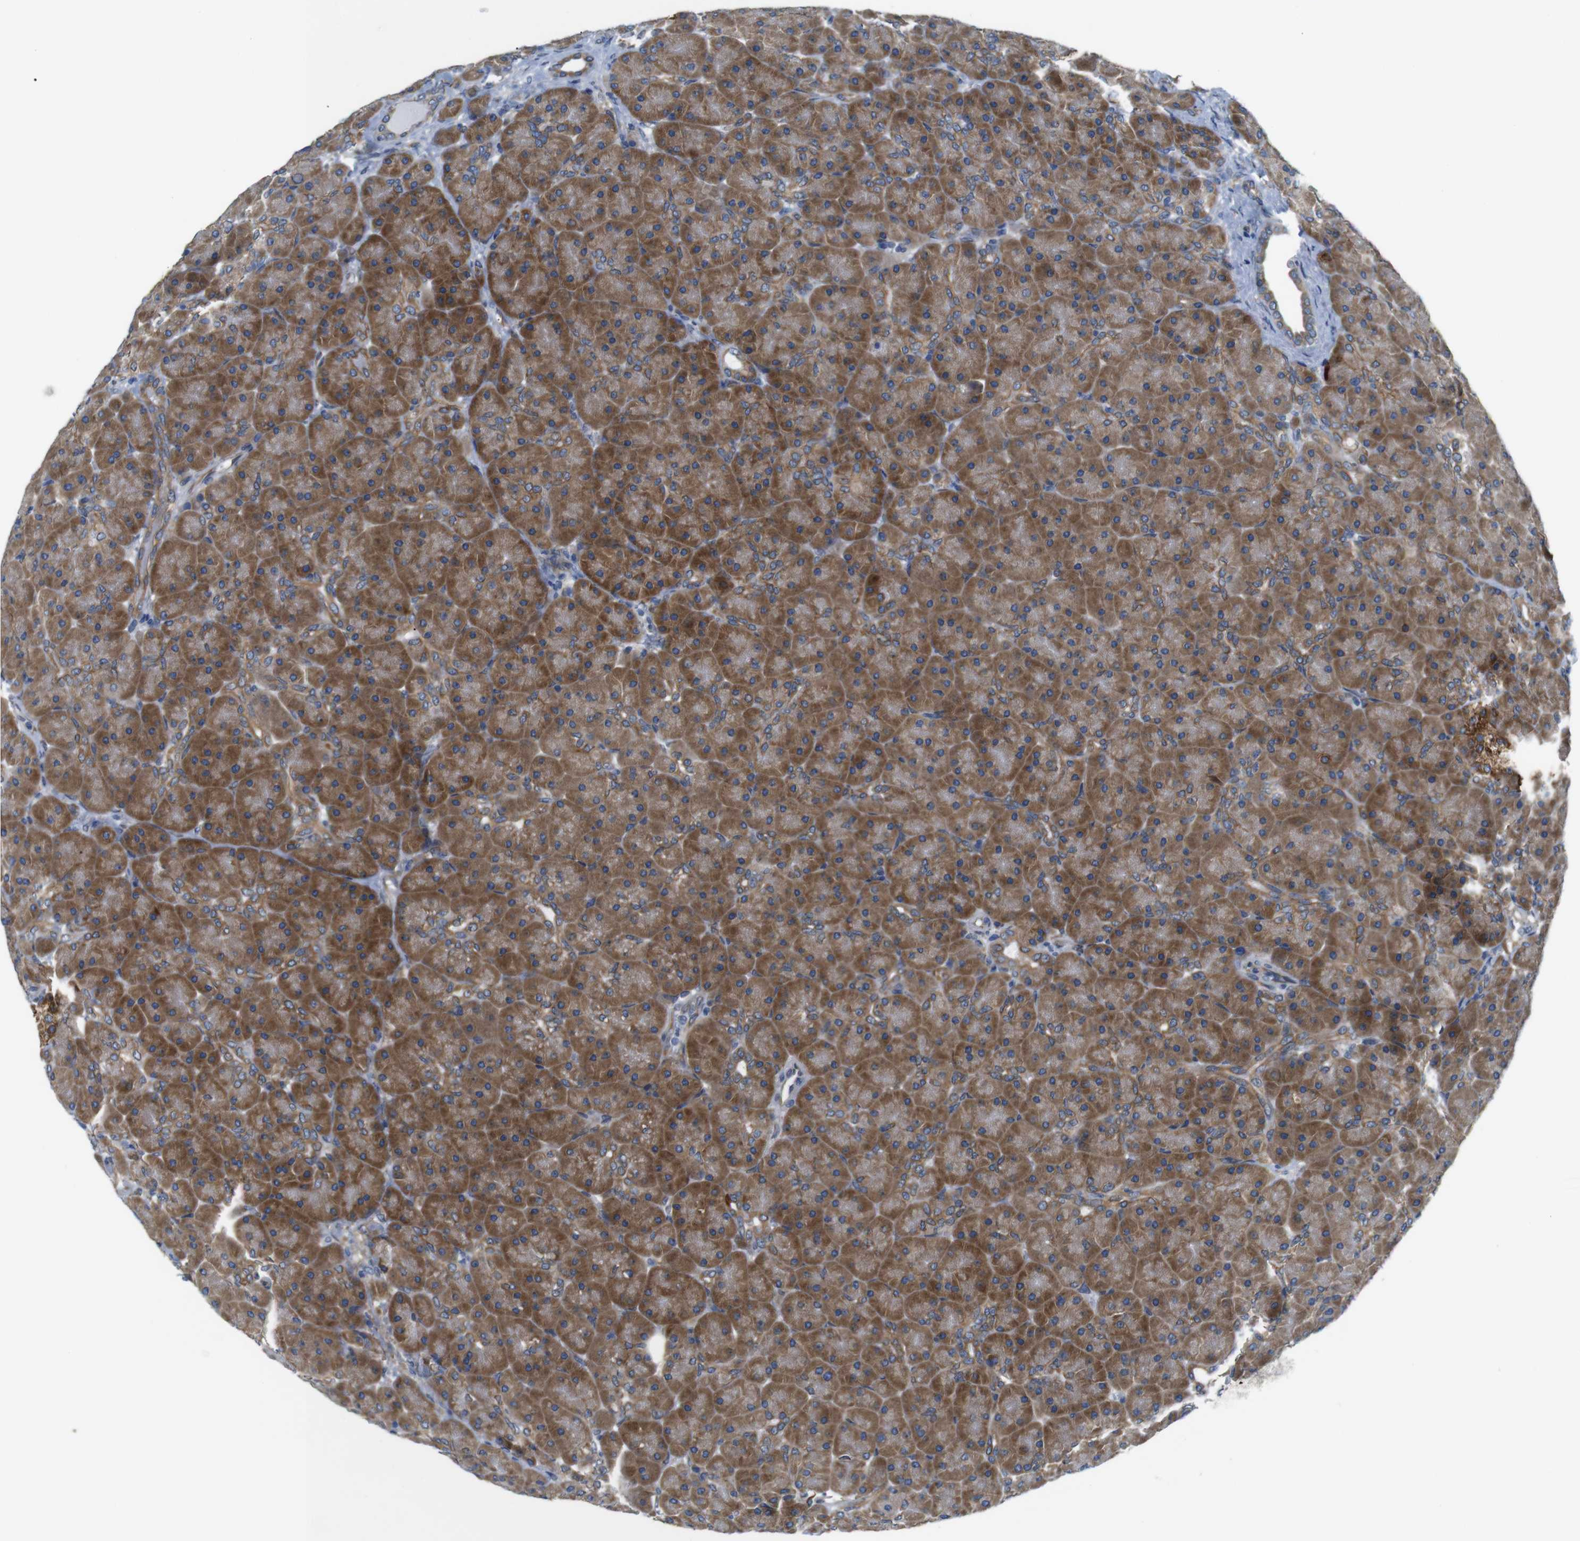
{"staining": {"intensity": "strong", "quantity": ">75%", "location": "cytoplasmic/membranous"}, "tissue": "pancreas", "cell_type": "Exocrine glandular cells", "image_type": "normal", "snomed": [{"axis": "morphology", "description": "Normal tissue, NOS"}, {"axis": "topography", "description": "Pancreas"}], "caption": "Pancreas stained with immunohistochemistry (IHC) demonstrates strong cytoplasmic/membranous staining in approximately >75% of exocrine glandular cells.", "gene": "HACD3", "patient": {"sex": "male", "age": 66}}